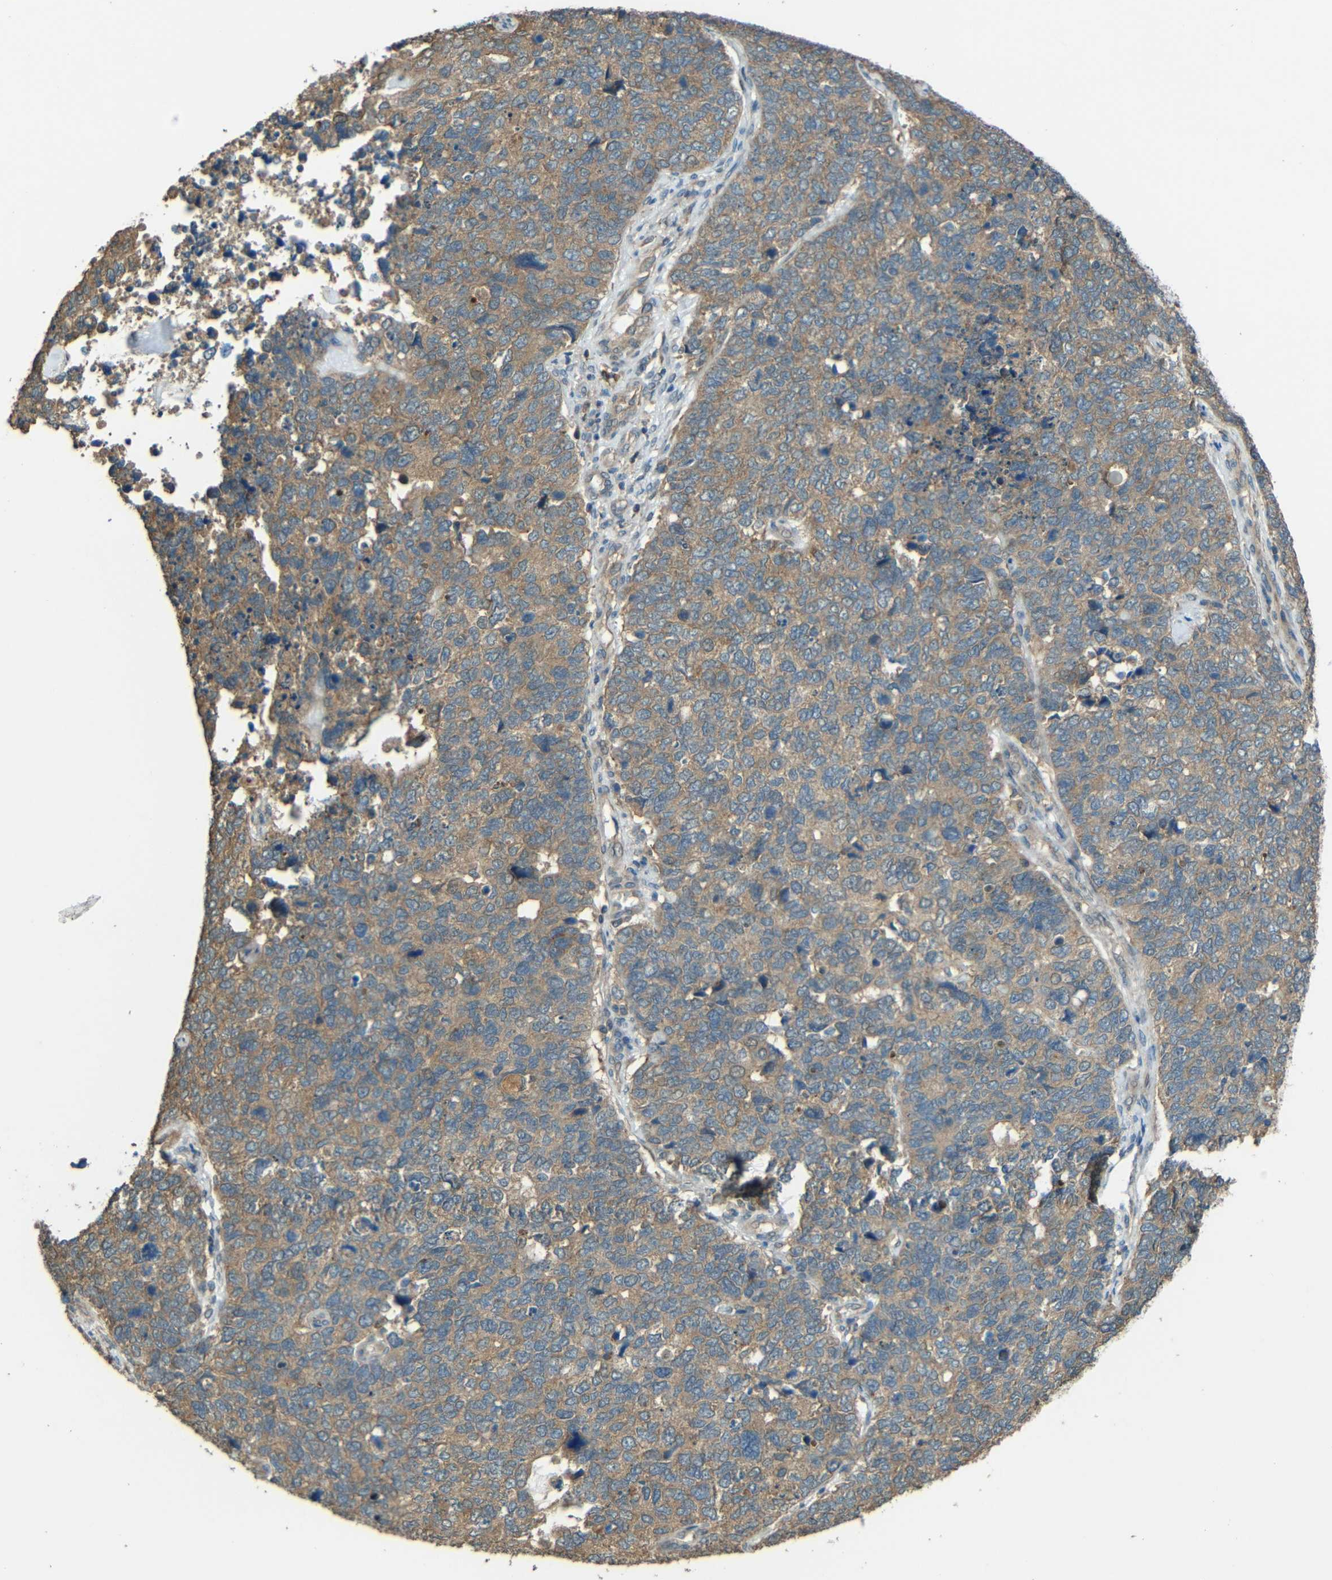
{"staining": {"intensity": "moderate", "quantity": ">75%", "location": "cytoplasmic/membranous"}, "tissue": "cervical cancer", "cell_type": "Tumor cells", "image_type": "cancer", "snomed": [{"axis": "morphology", "description": "Squamous cell carcinoma, NOS"}, {"axis": "topography", "description": "Cervix"}], "caption": "Cervical cancer was stained to show a protein in brown. There is medium levels of moderate cytoplasmic/membranous positivity in about >75% of tumor cells. The protein of interest is stained brown, and the nuclei are stained in blue (DAB IHC with brightfield microscopy, high magnification).", "gene": "ACACA", "patient": {"sex": "female", "age": 63}}